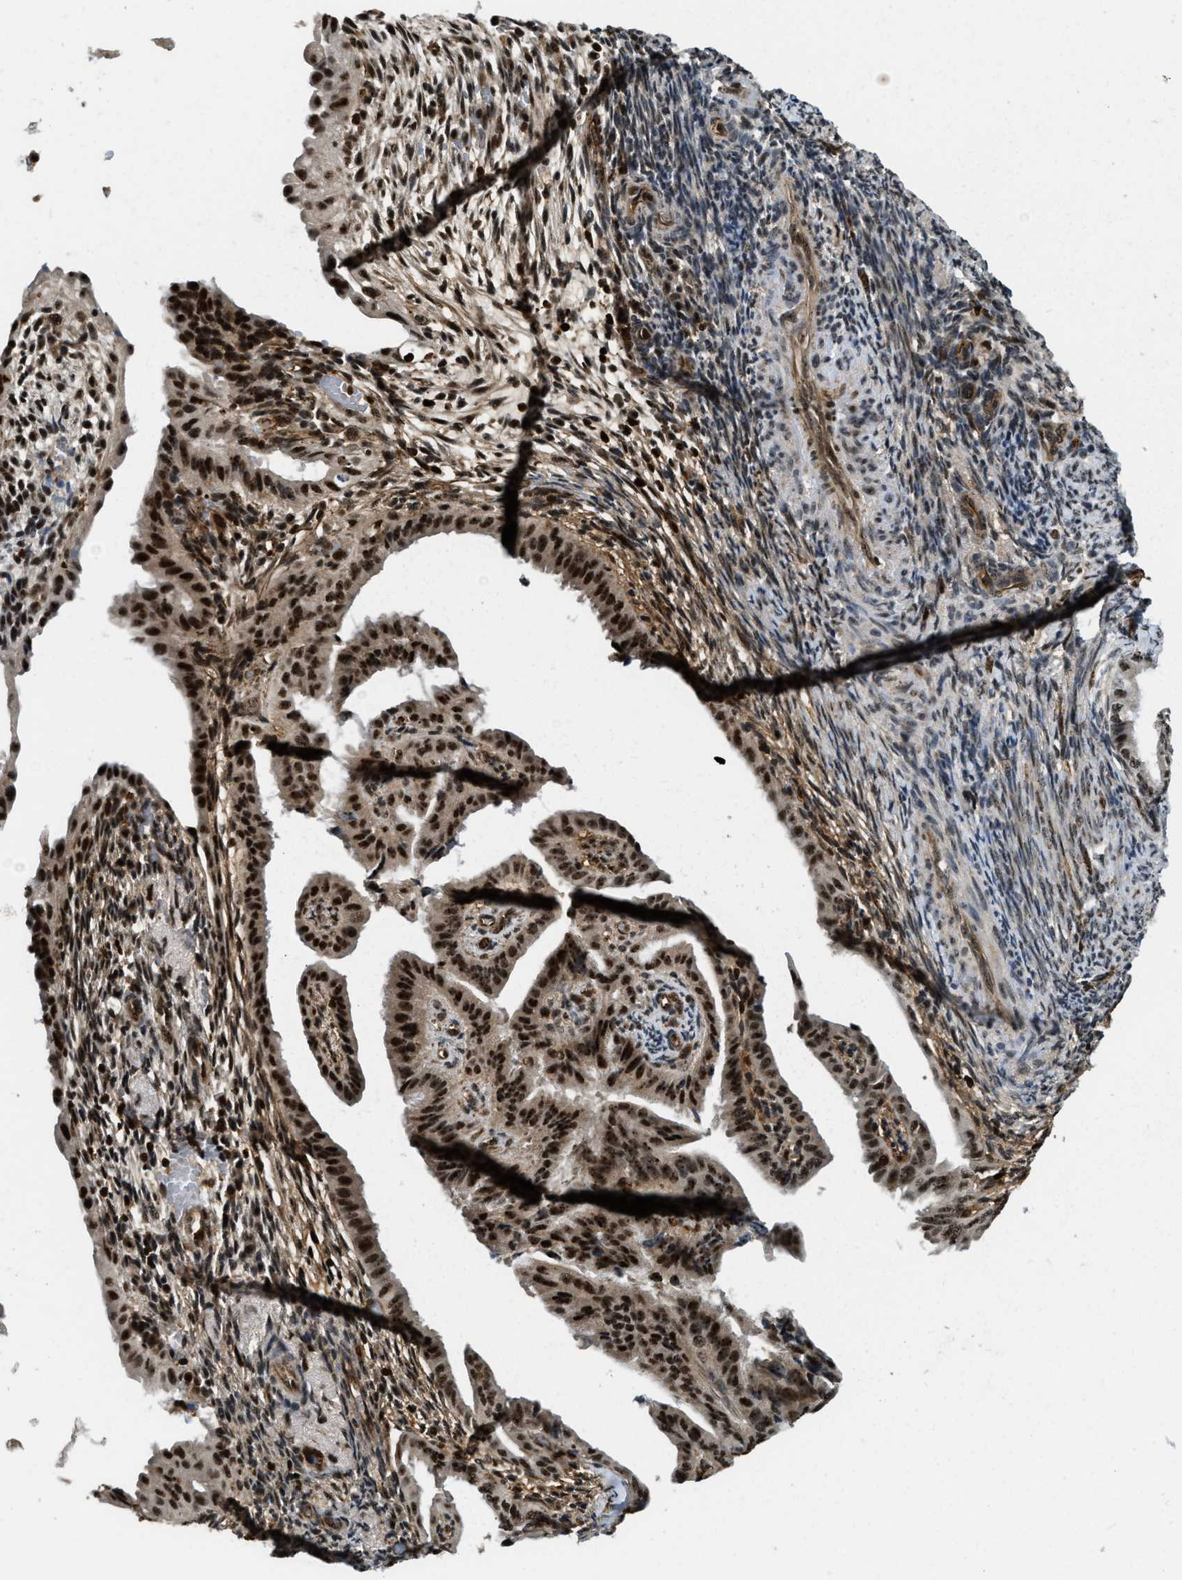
{"staining": {"intensity": "strong", "quantity": ">75%", "location": "nuclear"}, "tissue": "endometrial cancer", "cell_type": "Tumor cells", "image_type": "cancer", "snomed": [{"axis": "morphology", "description": "Adenocarcinoma, NOS"}, {"axis": "topography", "description": "Endometrium"}], "caption": "This photomicrograph displays immunohistochemistry (IHC) staining of endometrial cancer, with high strong nuclear positivity in about >75% of tumor cells.", "gene": "E2F1", "patient": {"sex": "female", "age": 58}}